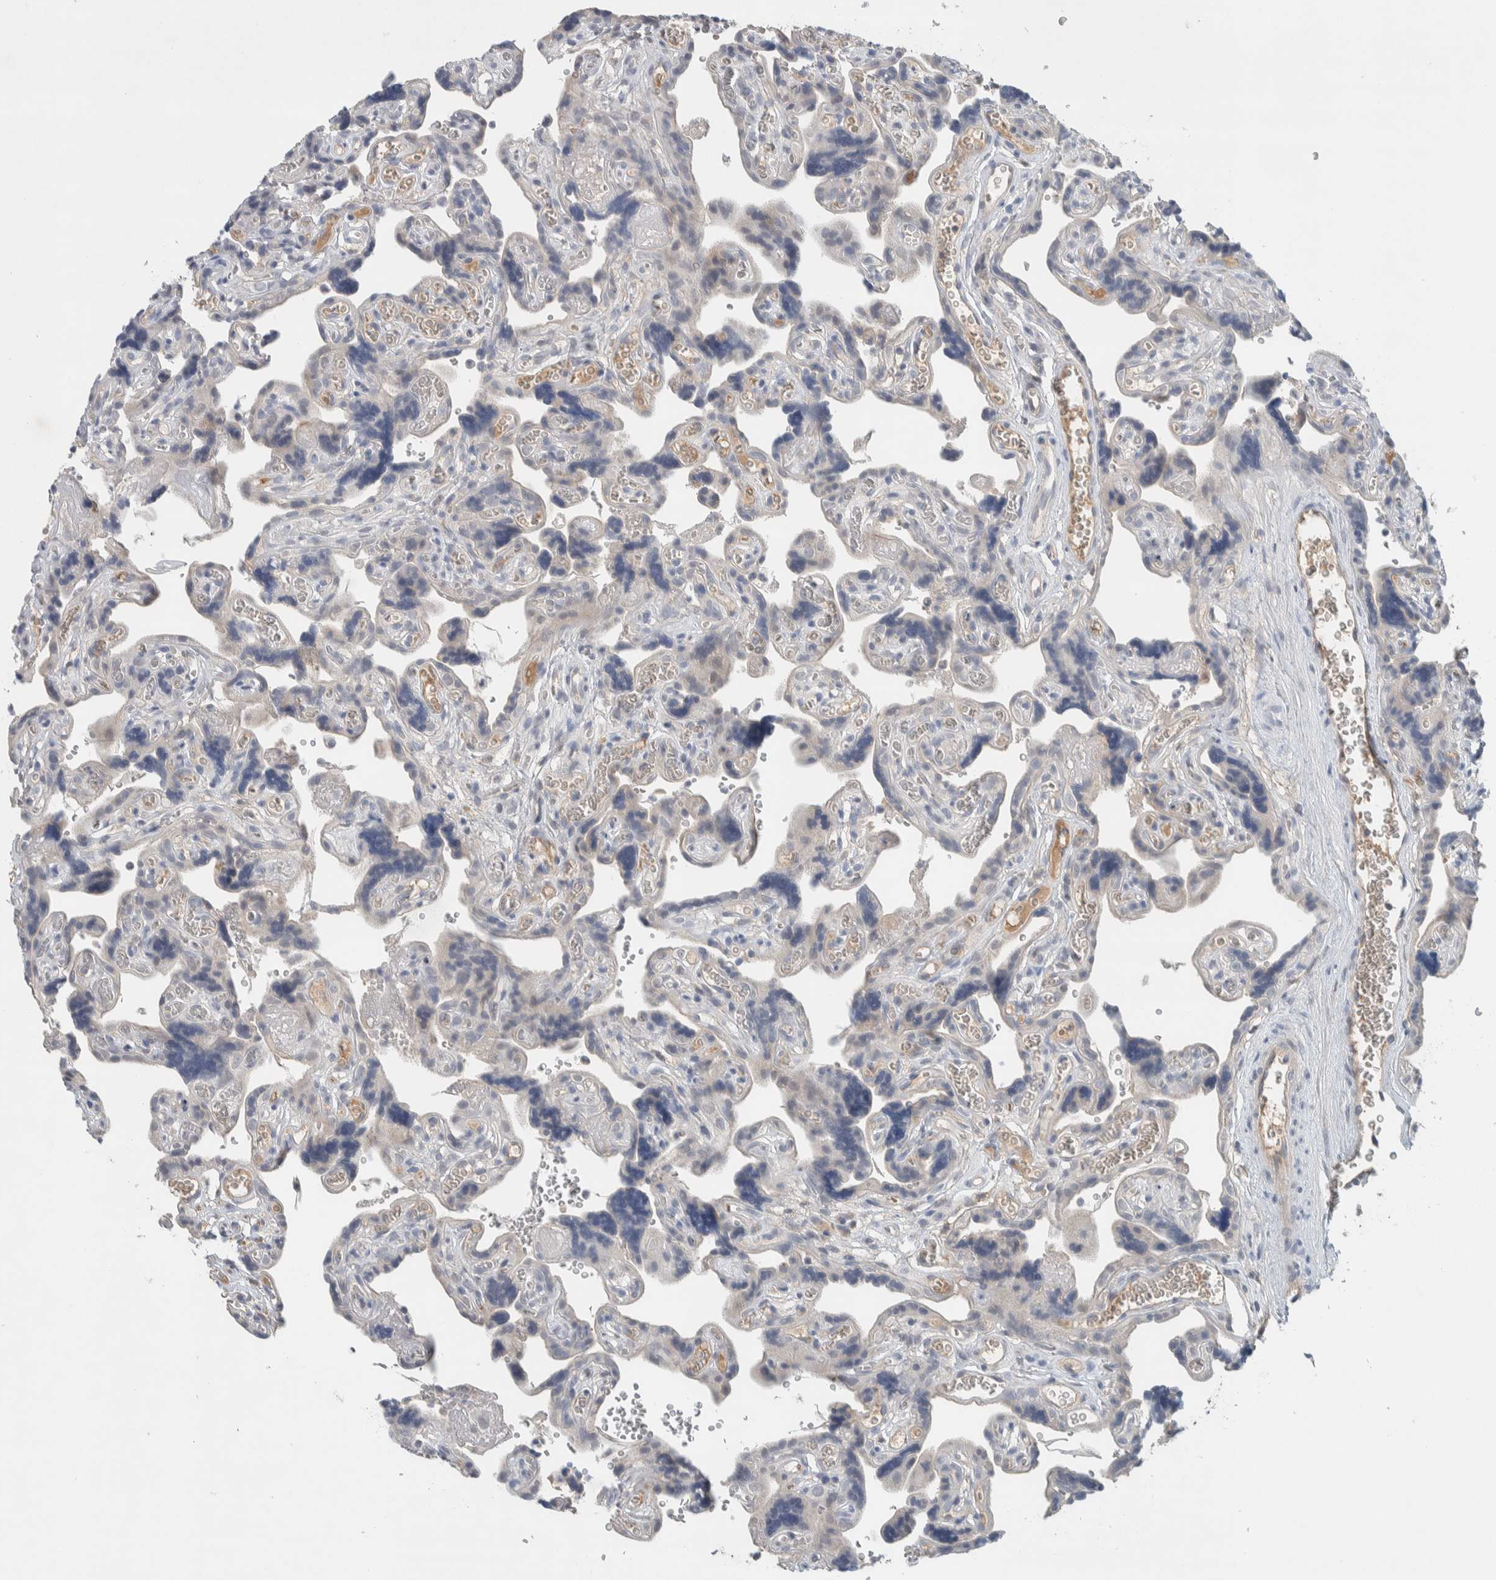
{"staining": {"intensity": "weak", "quantity": "<25%", "location": "cytoplasmic/membranous"}, "tissue": "placenta", "cell_type": "Trophoblastic cells", "image_type": "normal", "snomed": [{"axis": "morphology", "description": "Normal tissue, NOS"}, {"axis": "topography", "description": "Placenta"}], "caption": "This is an IHC histopathology image of normal human placenta. There is no staining in trophoblastic cells.", "gene": "DEPTOR", "patient": {"sex": "female", "age": 30}}